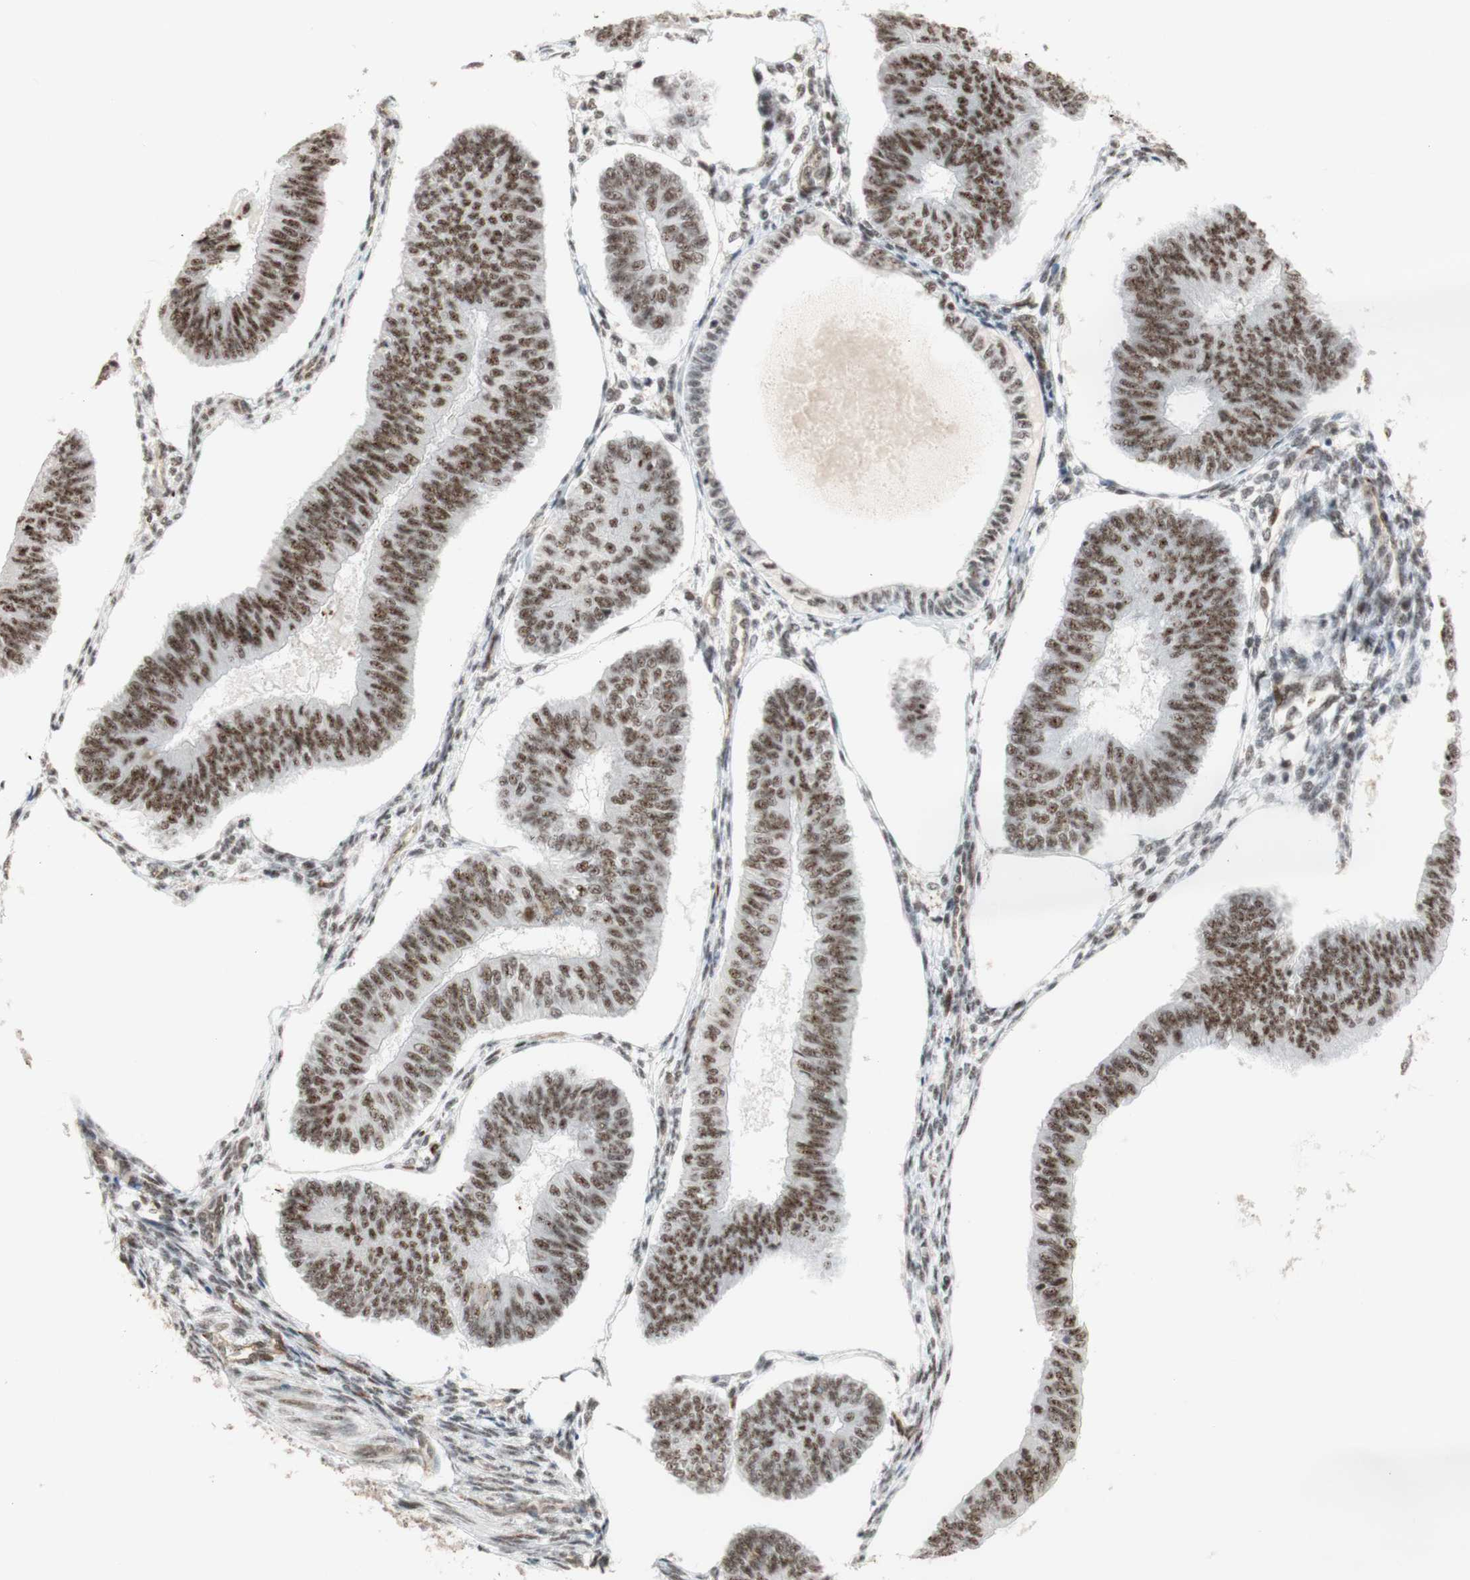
{"staining": {"intensity": "strong", "quantity": ">75%", "location": "nuclear"}, "tissue": "endometrial cancer", "cell_type": "Tumor cells", "image_type": "cancer", "snomed": [{"axis": "morphology", "description": "Adenocarcinoma, NOS"}, {"axis": "topography", "description": "Endometrium"}], "caption": "High-magnification brightfield microscopy of endometrial cancer (adenocarcinoma) stained with DAB (3,3'-diaminobenzidine) (brown) and counterstained with hematoxylin (blue). tumor cells exhibit strong nuclear expression is appreciated in about>75% of cells.", "gene": "SAP18", "patient": {"sex": "female", "age": 58}}